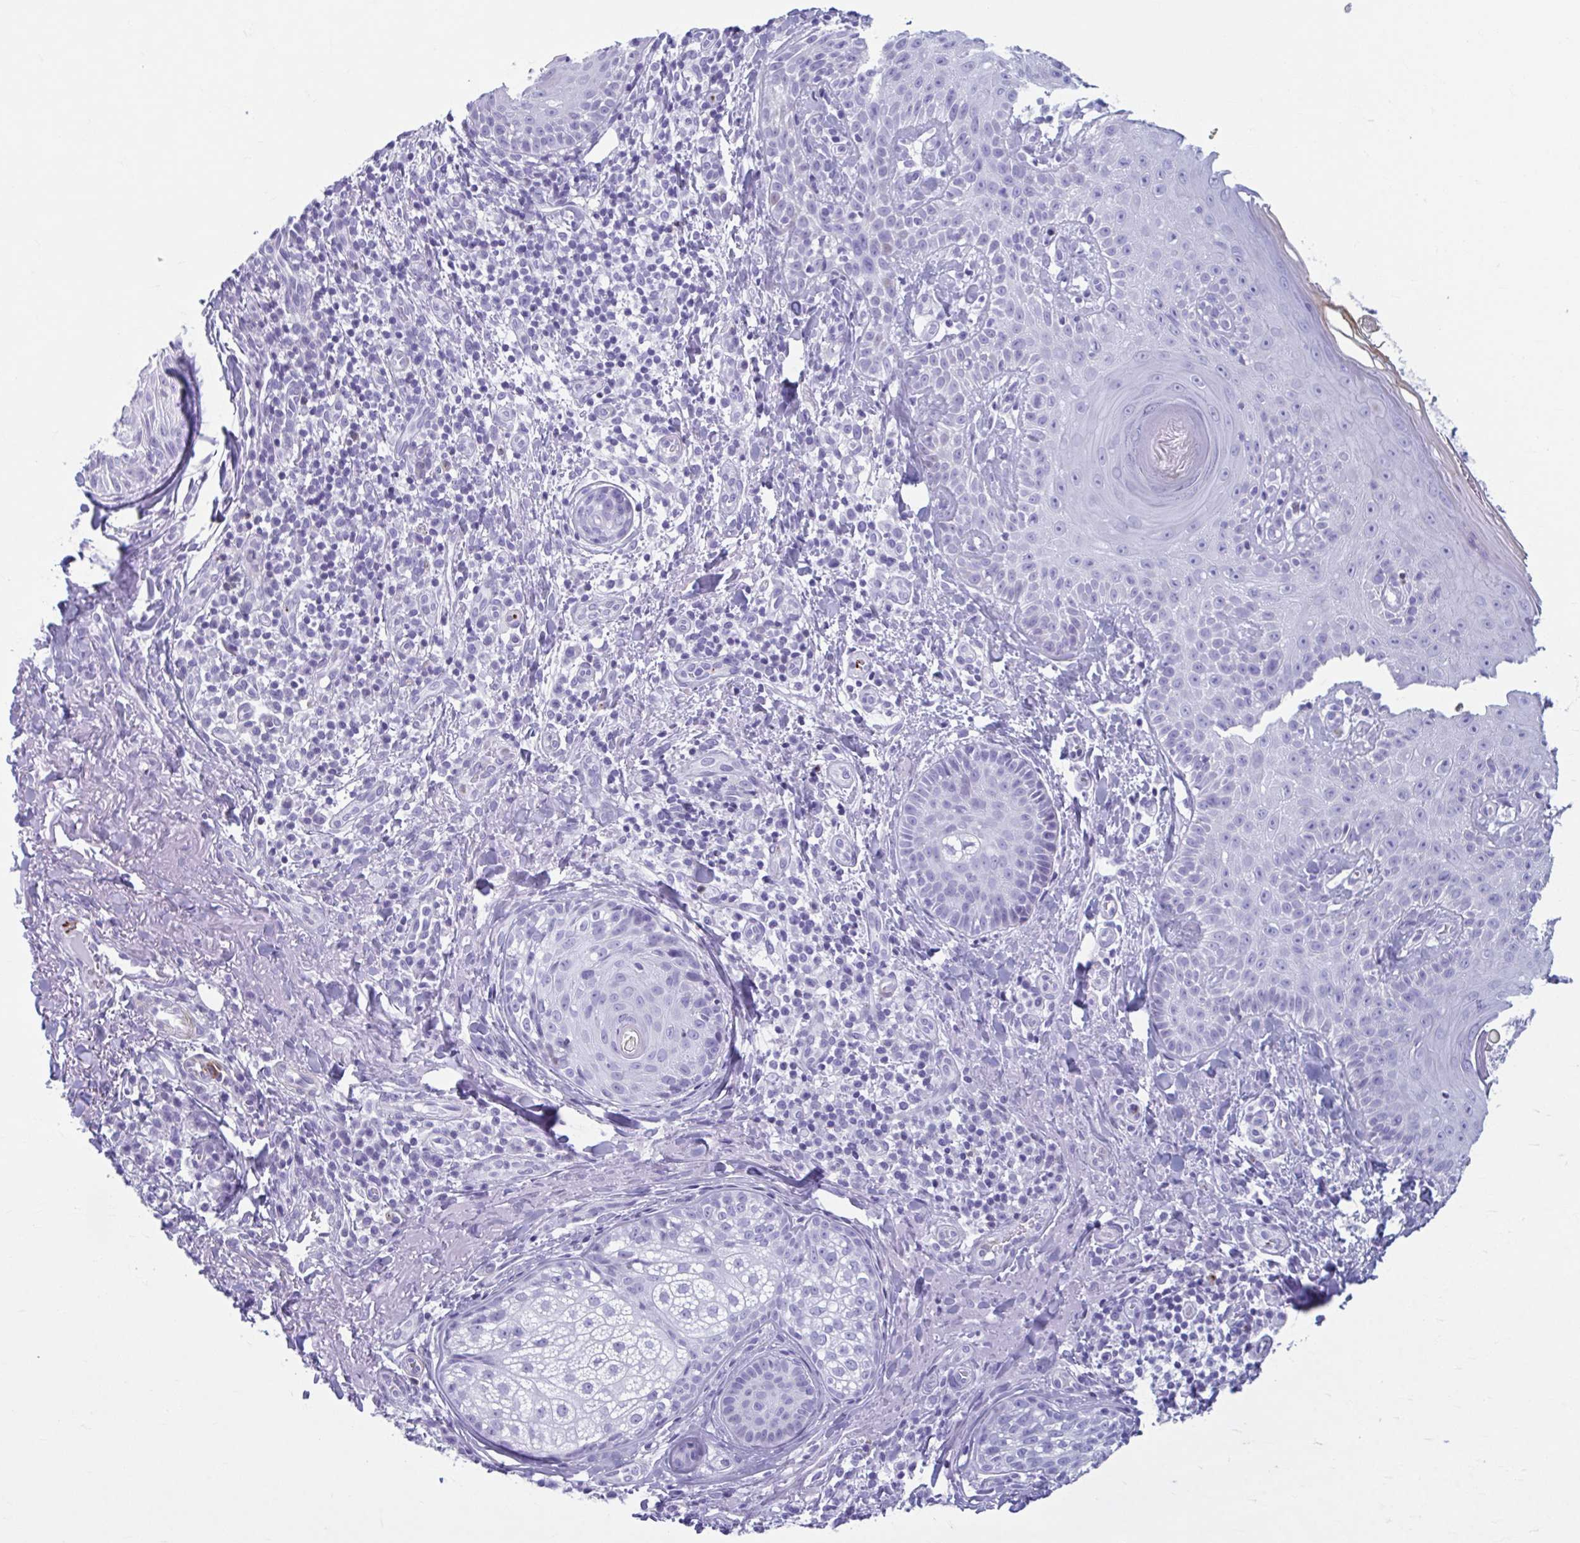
{"staining": {"intensity": "negative", "quantity": "none", "location": "none"}, "tissue": "skin cancer", "cell_type": "Tumor cells", "image_type": "cancer", "snomed": [{"axis": "morphology", "description": "Basal cell carcinoma"}, {"axis": "topography", "description": "Skin"}], "caption": "Immunohistochemistry (IHC) of human skin cancer displays no positivity in tumor cells. The staining is performed using DAB brown chromogen with nuclei counter-stained in using hematoxylin.", "gene": "TCEAL3", "patient": {"sex": "male", "age": 65}}